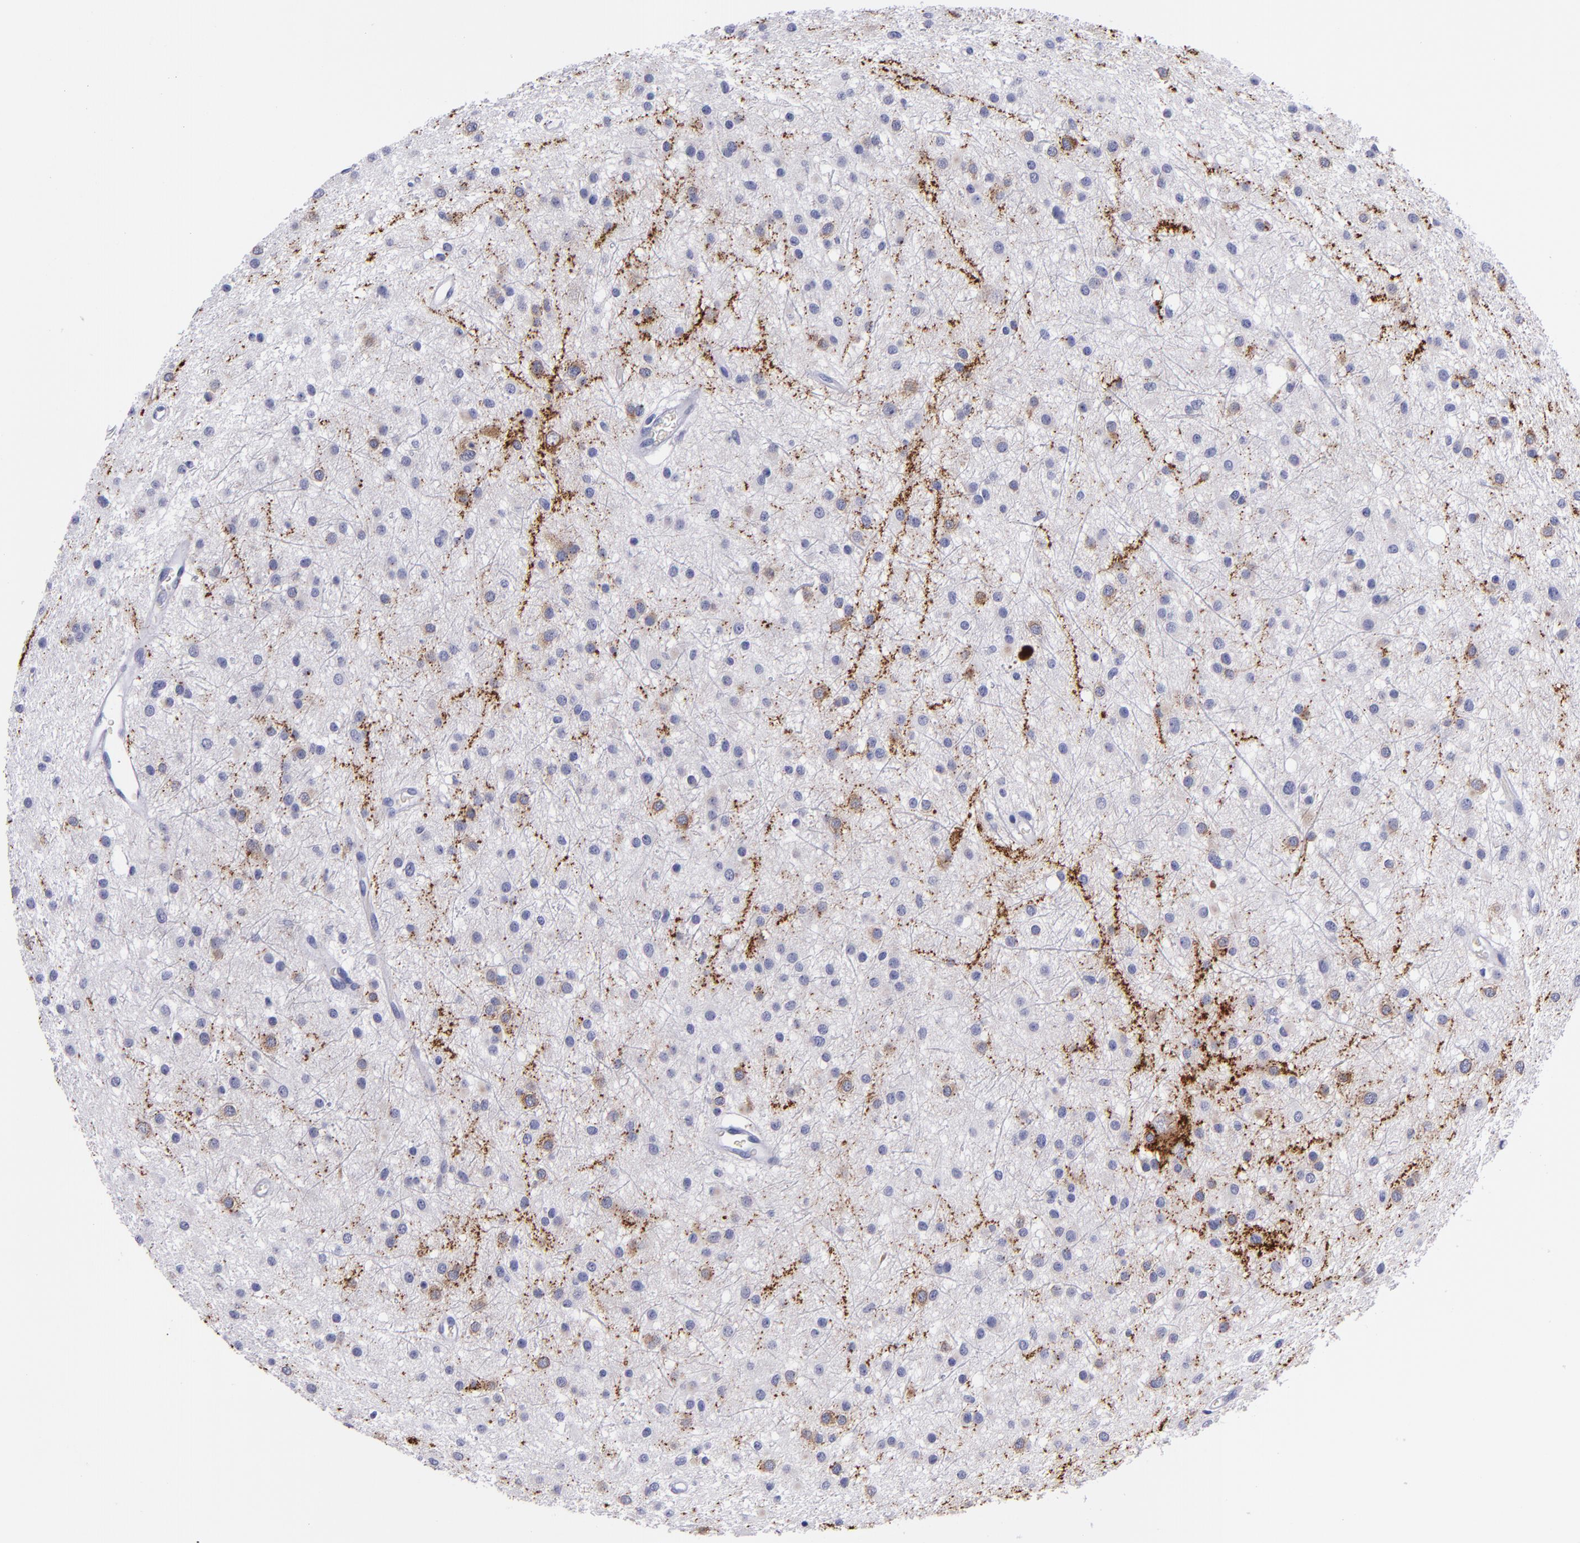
{"staining": {"intensity": "moderate", "quantity": "<25%", "location": "cytoplasmic/membranous"}, "tissue": "glioma", "cell_type": "Tumor cells", "image_type": "cancer", "snomed": [{"axis": "morphology", "description": "Glioma, malignant, Low grade"}, {"axis": "topography", "description": "Brain"}], "caption": "Moderate cytoplasmic/membranous positivity for a protein is identified in about <25% of tumor cells of glioma using IHC.", "gene": "SV2A", "patient": {"sex": "female", "age": 36}}